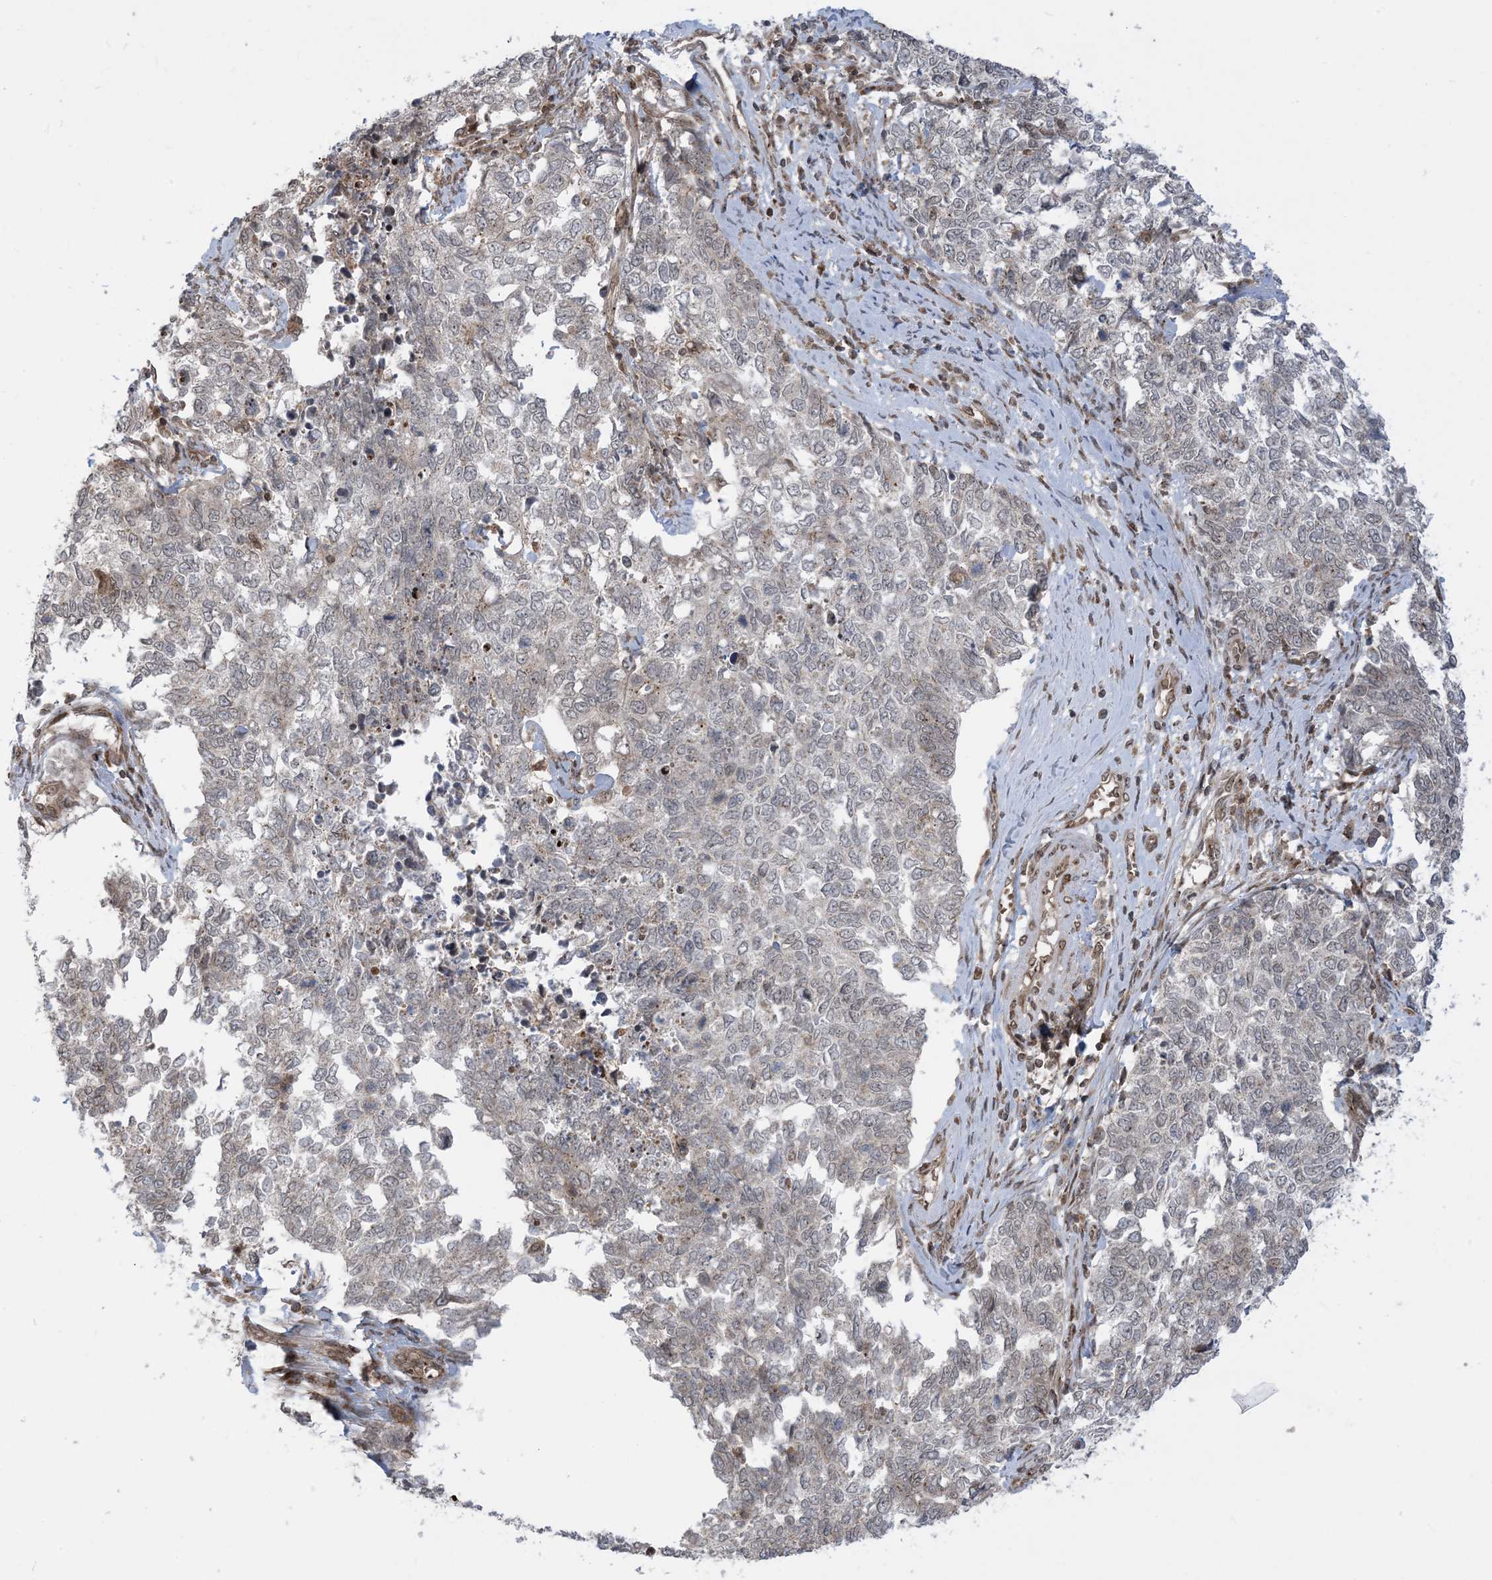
{"staining": {"intensity": "negative", "quantity": "none", "location": "none"}, "tissue": "cervical cancer", "cell_type": "Tumor cells", "image_type": "cancer", "snomed": [{"axis": "morphology", "description": "Squamous cell carcinoma, NOS"}, {"axis": "topography", "description": "Cervix"}], "caption": "An immunohistochemistry histopathology image of cervical cancer (squamous cell carcinoma) is shown. There is no staining in tumor cells of cervical cancer (squamous cell carcinoma). (DAB IHC, high magnification).", "gene": "CASP4", "patient": {"sex": "female", "age": 63}}